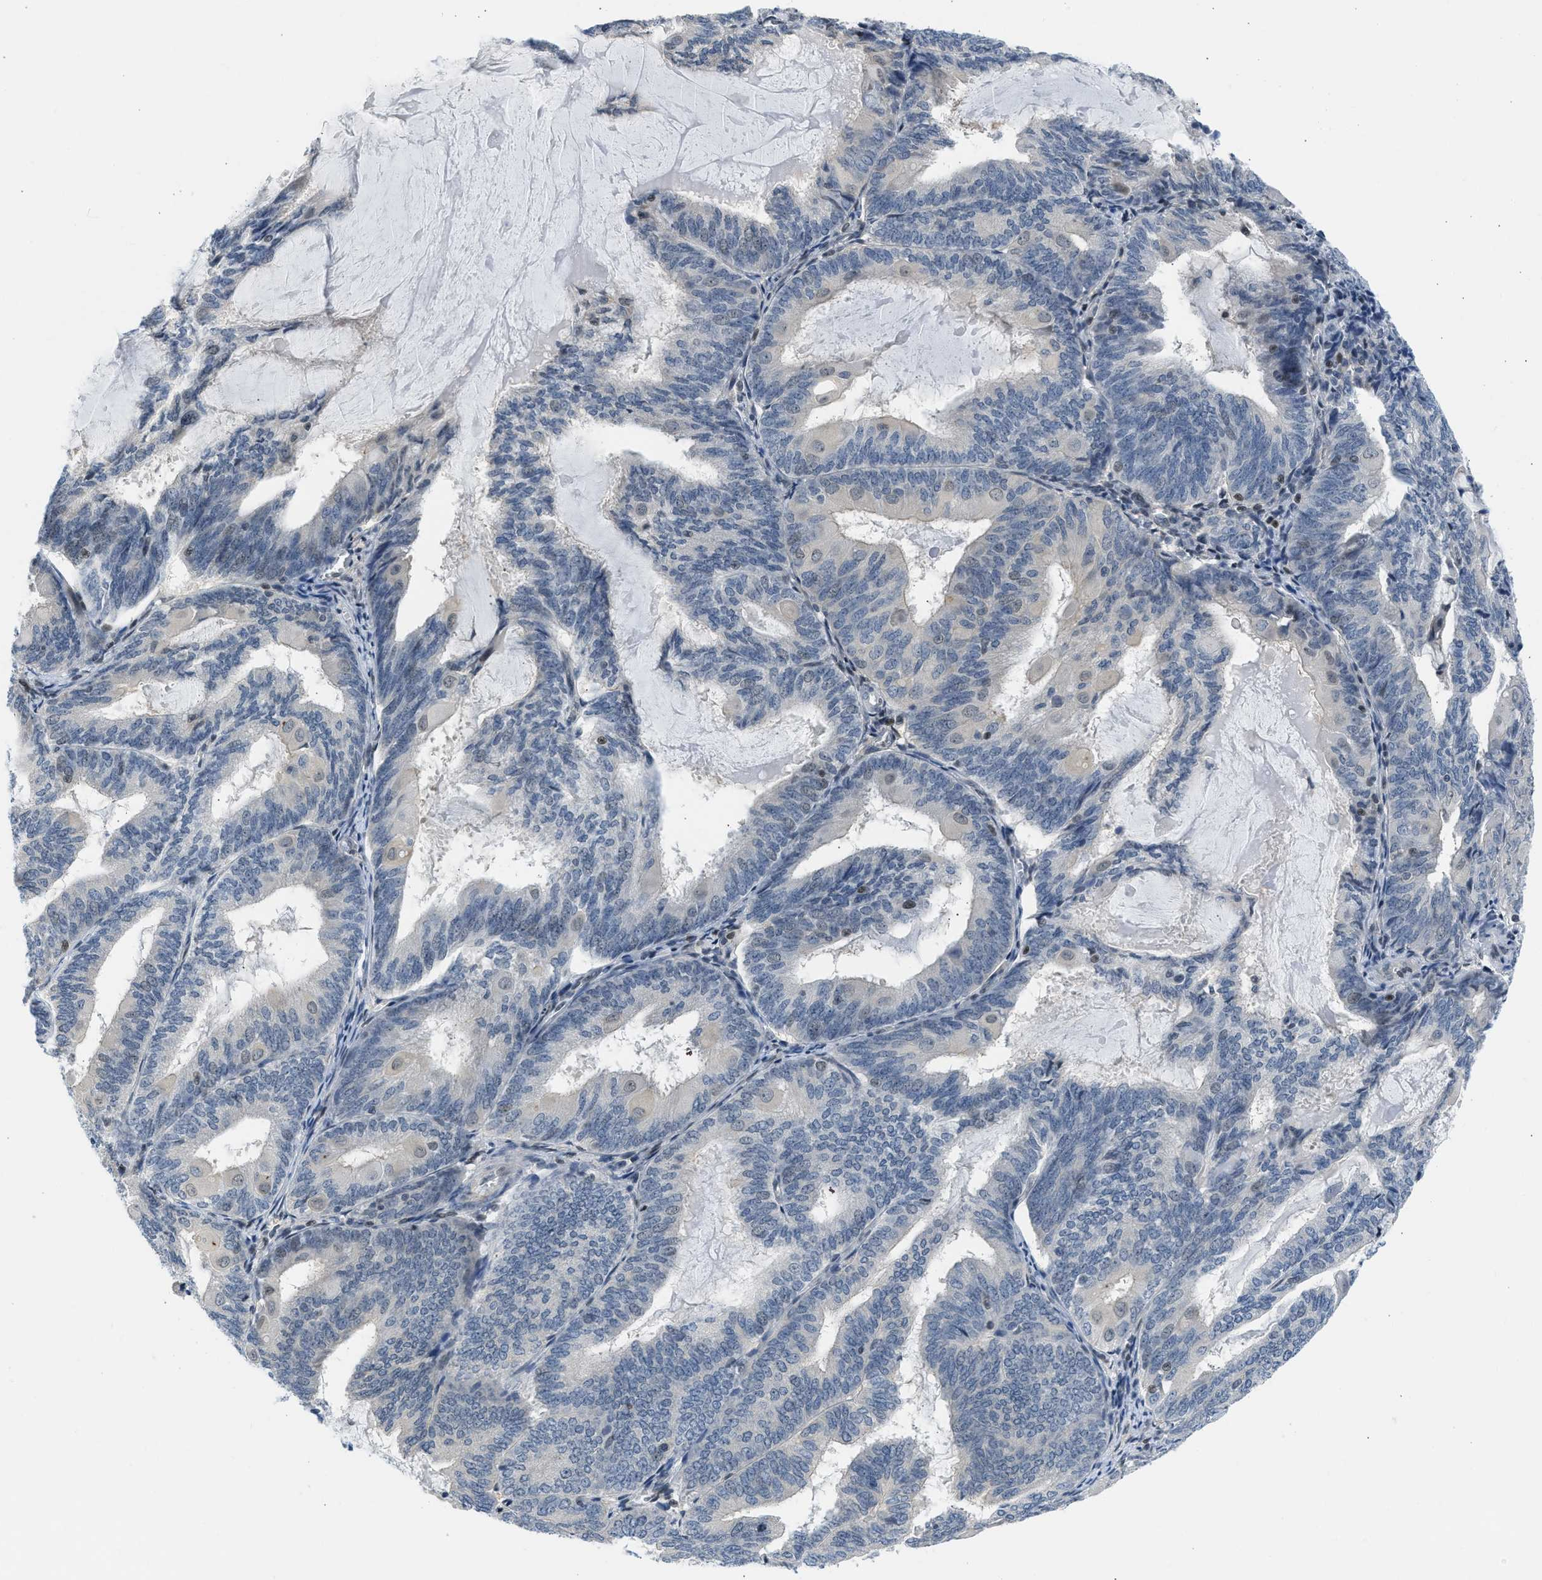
{"staining": {"intensity": "weak", "quantity": "<25%", "location": "nuclear"}, "tissue": "endometrial cancer", "cell_type": "Tumor cells", "image_type": "cancer", "snomed": [{"axis": "morphology", "description": "Adenocarcinoma, NOS"}, {"axis": "topography", "description": "Endometrium"}], "caption": "DAB immunohistochemical staining of endometrial adenocarcinoma shows no significant positivity in tumor cells. The staining was performed using DAB to visualize the protein expression in brown, while the nuclei were stained in blue with hematoxylin (Magnification: 20x).", "gene": "OLIG3", "patient": {"sex": "female", "age": 81}}